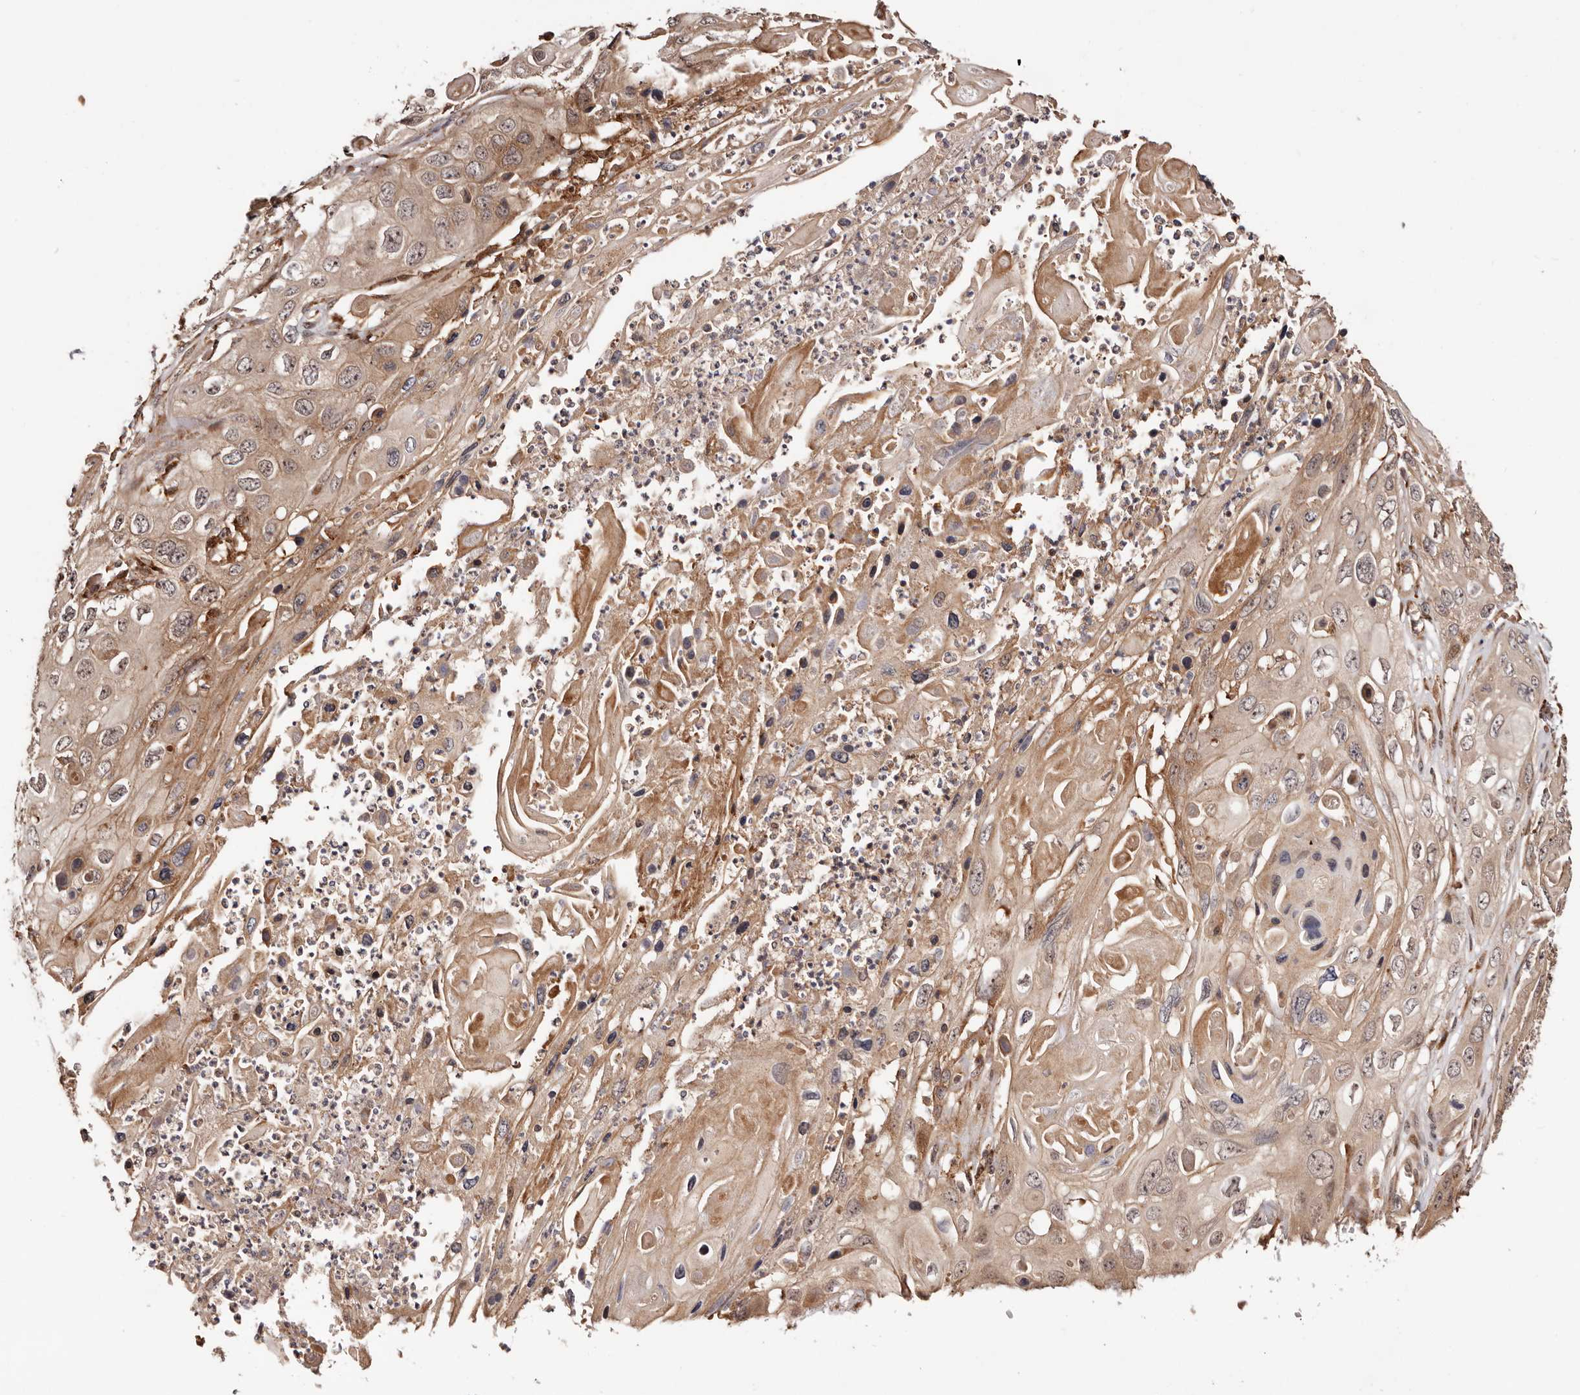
{"staining": {"intensity": "weak", "quantity": ">75%", "location": "cytoplasmic/membranous,nuclear"}, "tissue": "skin cancer", "cell_type": "Tumor cells", "image_type": "cancer", "snomed": [{"axis": "morphology", "description": "Squamous cell carcinoma, NOS"}, {"axis": "topography", "description": "Skin"}], "caption": "A brown stain shows weak cytoplasmic/membranous and nuclear positivity of a protein in squamous cell carcinoma (skin) tumor cells.", "gene": "PTPN22", "patient": {"sex": "male", "age": 55}}